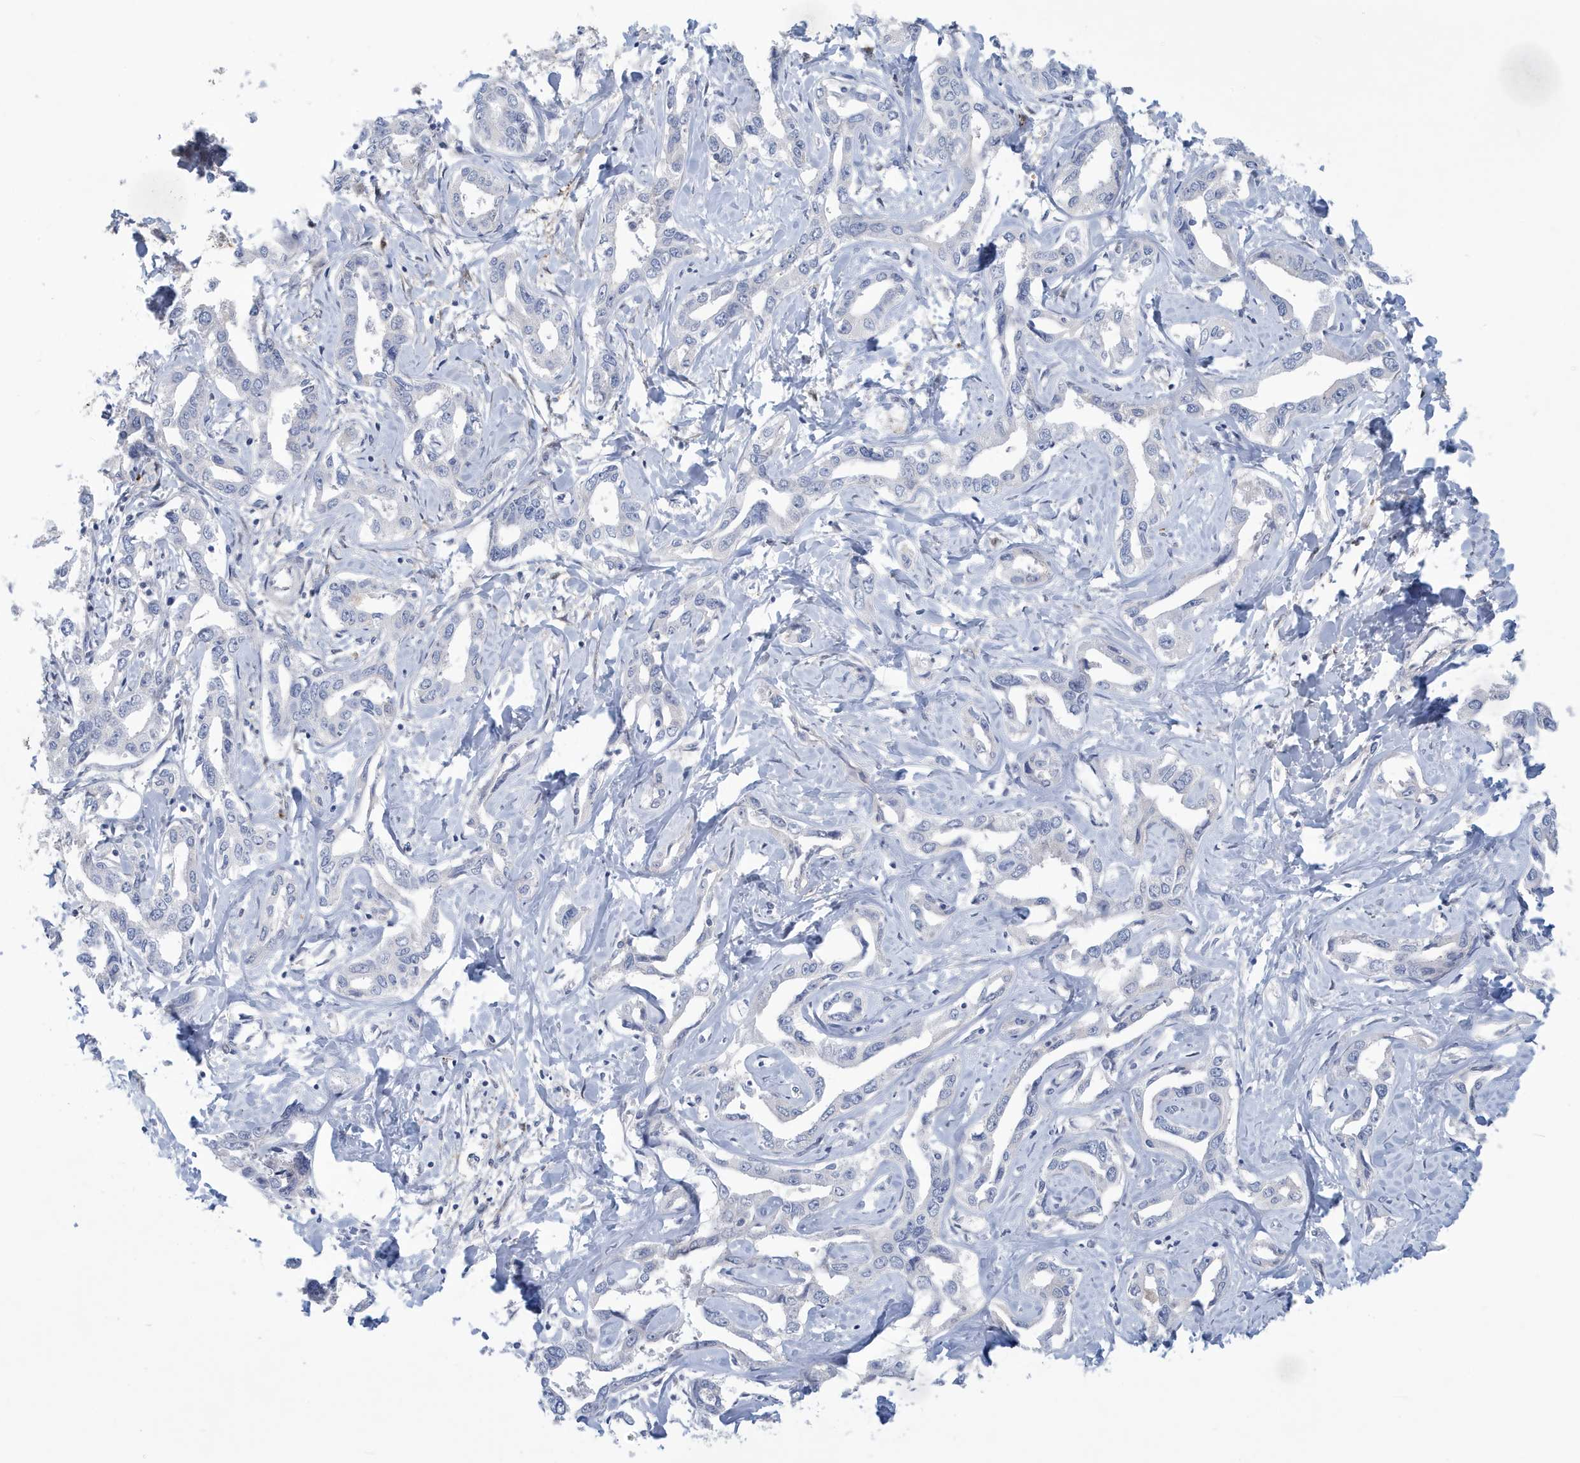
{"staining": {"intensity": "negative", "quantity": "none", "location": "none"}, "tissue": "liver cancer", "cell_type": "Tumor cells", "image_type": "cancer", "snomed": [{"axis": "morphology", "description": "Cholangiocarcinoma"}, {"axis": "topography", "description": "Liver"}], "caption": "Immunohistochemistry photomicrograph of neoplastic tissue: human liver cancer stained with DAB (3,3'-diaminobenzidine) reveals no significant protein positivity in tumor cells.", "gene": "VTA1", "patient": {"sex": "male", "age": 59}}